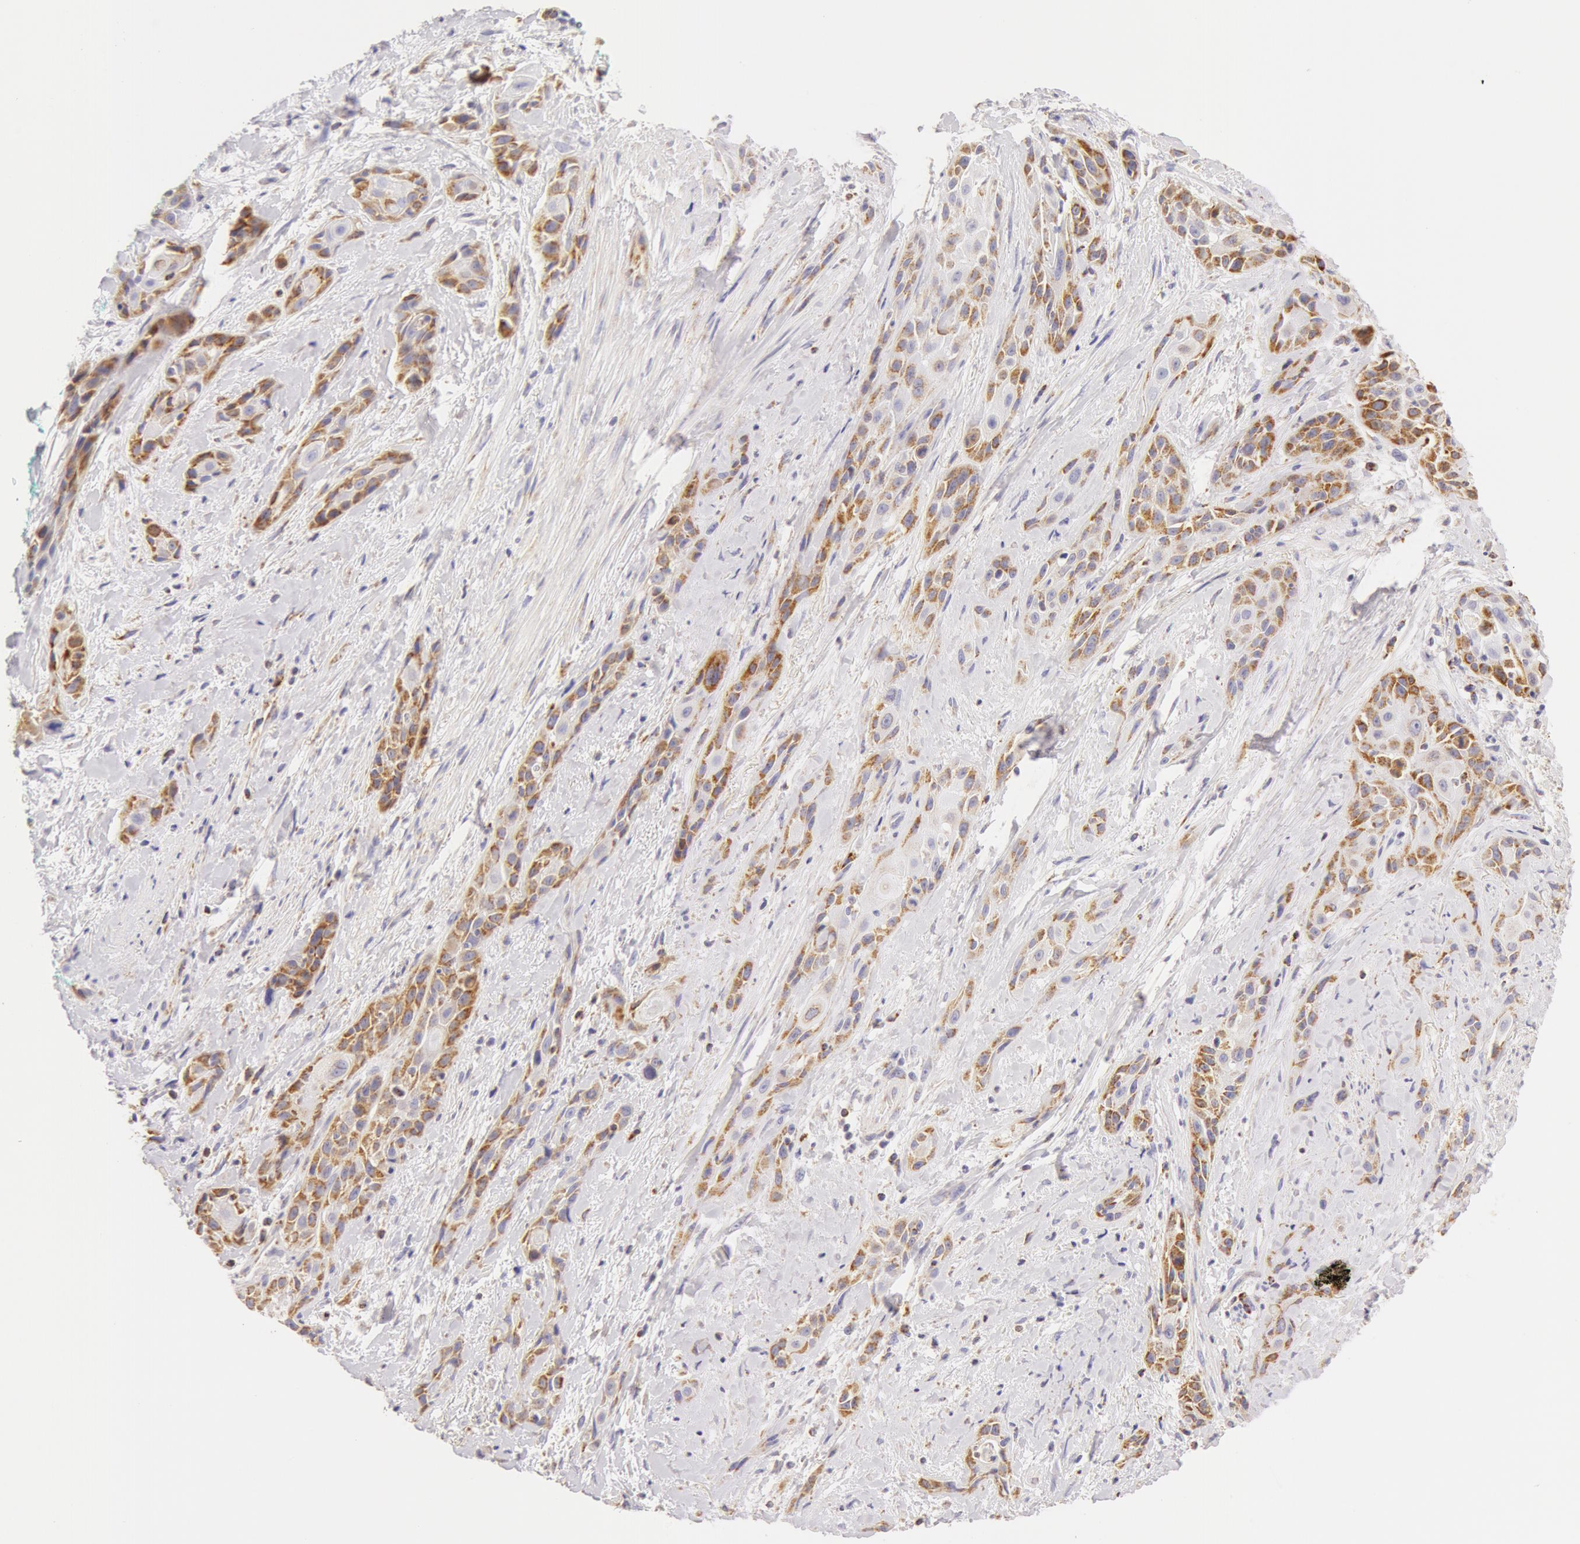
{"staining": {"intensity": "moderate", "quantity": "25%-75%", "location": "cytoplasmic/membranous"}, "tissue": "skin cancer", "cell_type": "Tumor cells", "image_type": "cancer", "snomed": [{"axis": "morphology", "description": "Squamous cell carcinoma, NOS"}, {"axis": "topography", "description": "Skin"}, {"axis": "topography", "description": "Anal"}], "caption": "Skin cancer tissue shows moderate cytoplasmic/membranous staining in approximately 25%-75% of tumor cells, visualized by immunohistochemistry.", "gene": "ATP5F1B", "patient": {"sex": "male", "age": 64}}